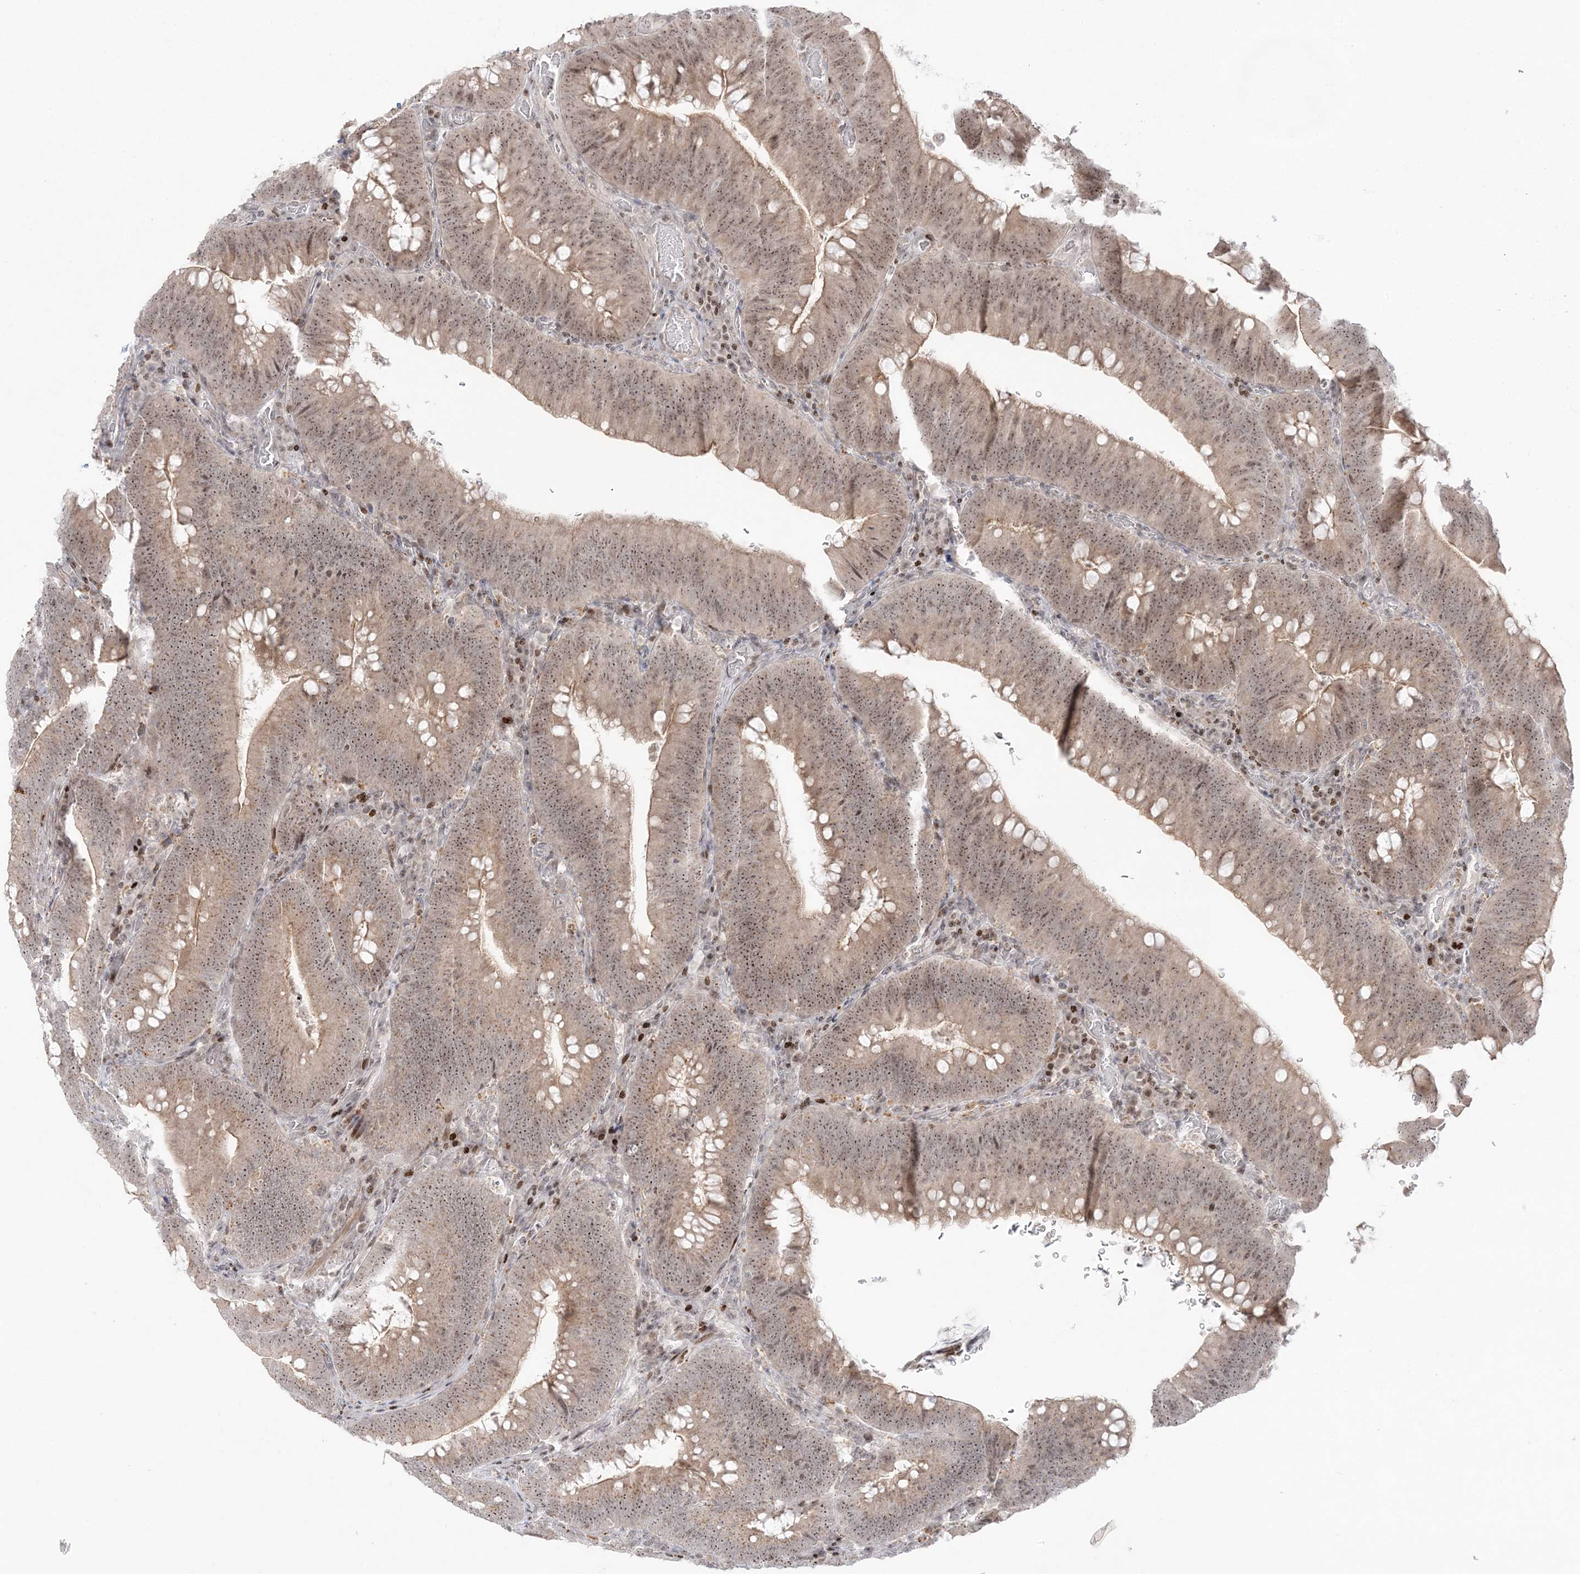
{"staining": {"intensity": "weak", "quantity": ">75%", "location": "cytoplasmic/membranous,nuclear"}, "tissue": "colorectal cancer", "cell_type": "Tumor cells", "image_type": "cancer", "snomed": [{"axis": "morphology", "description": "Normal tissue, NOS"}, {"axis": "topography", "description": "Colon"}], "caption": "A histopathology image showing weak cytoplasmic/membranous and nuclear expression in about >75% of tumor cells in colorectal cancer, as visualized by brown immunohistochemical staining.", "gene": "SH3BP4", "patient": {"sex": "female", "age": 82}}